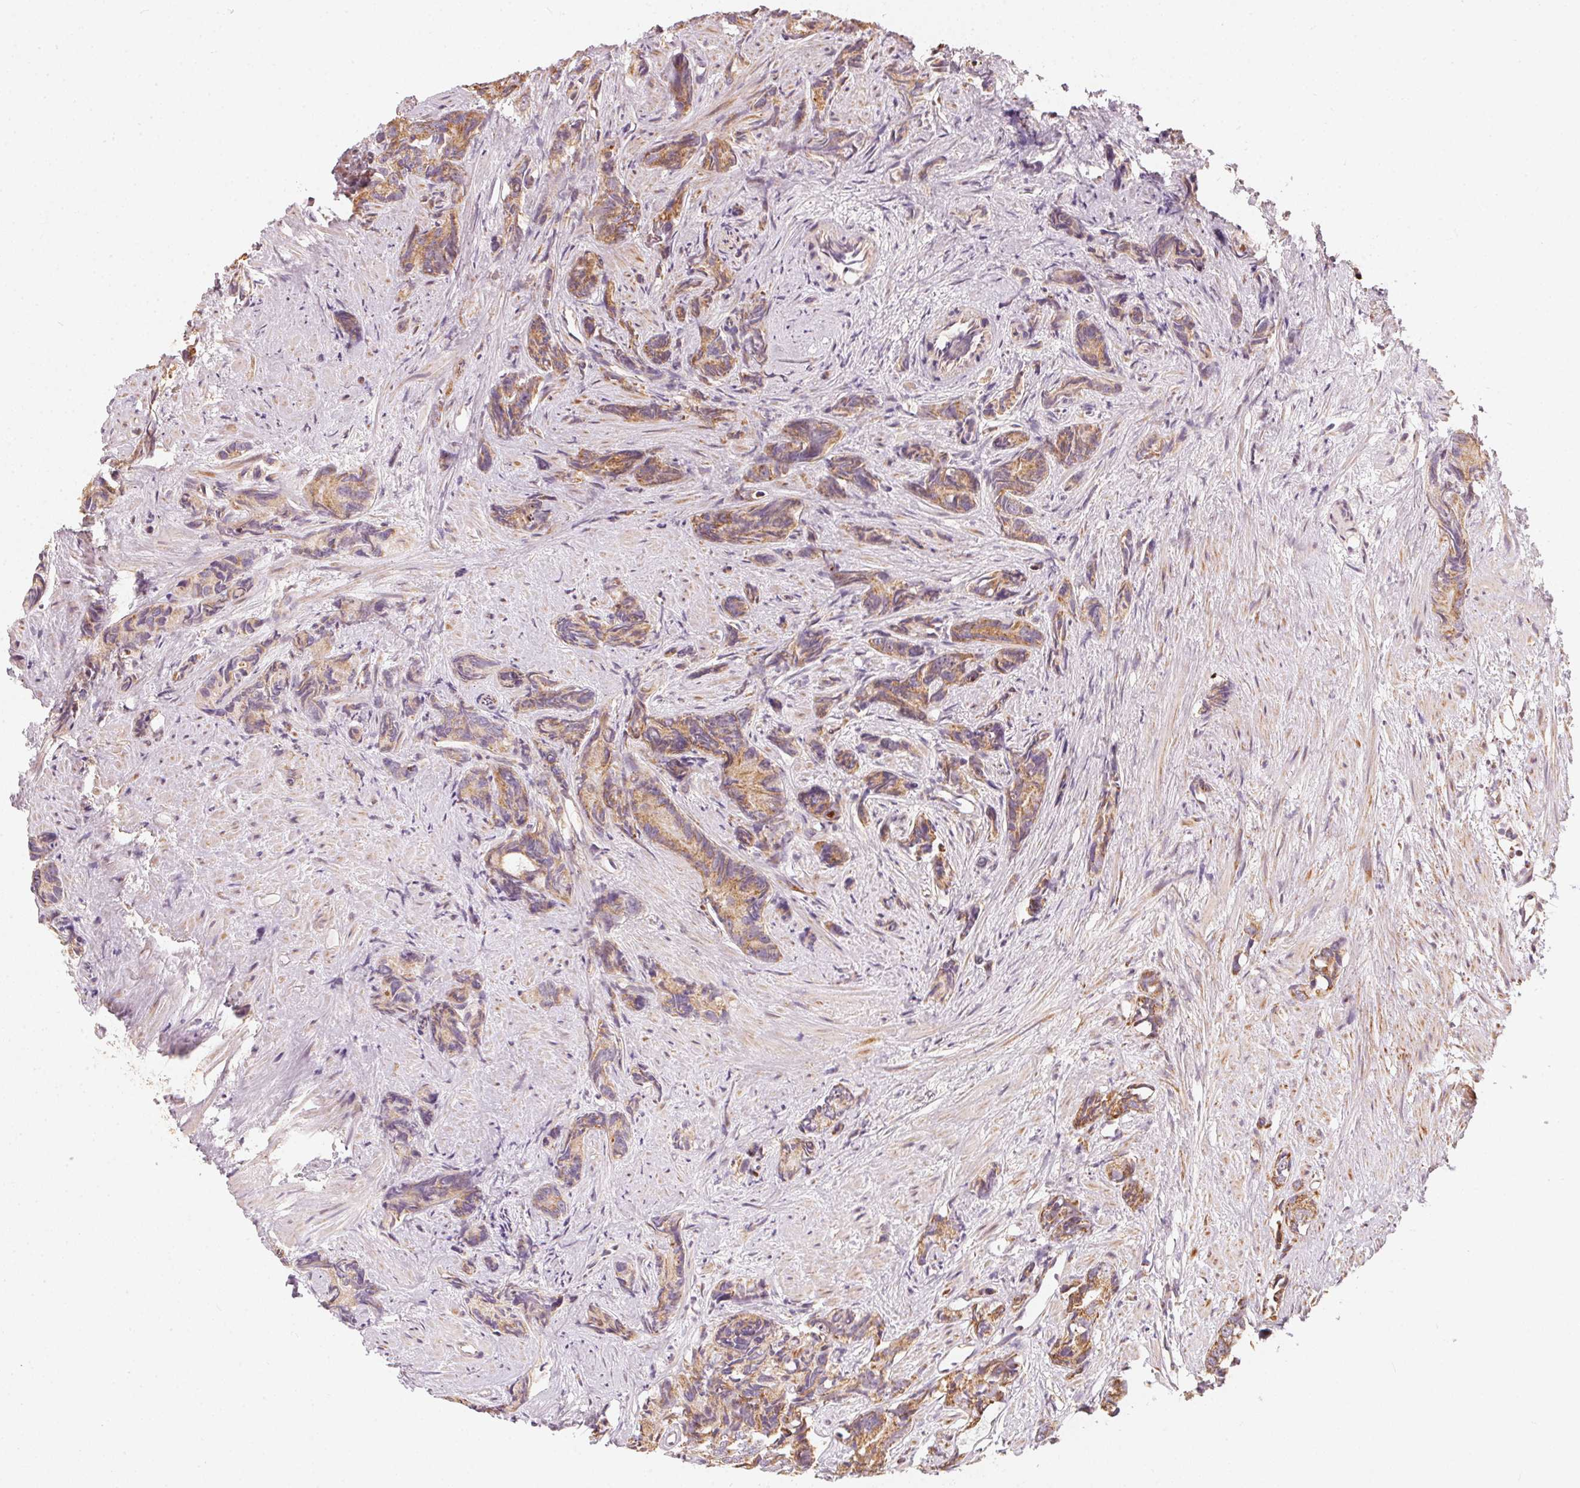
{"staining": {"intensity": "moderate", "quantity": ">75%", "location": "cytoplasmic/membranous"}, "tissue": "prostate cancer", "cell_type": "Tumor cells", "image_type": "cancer", "snomed": [{"axis": "morphology", "description": "Adenocarcinoma, High grade"}, {"axis": "topography", "description": "Prostate"}], "caption": "A brown stain labels moderate cytoplasmic/membranous staining of a protein in human prostate adenocarcinoma (high-grade) tumor cells.", "gene": "MATCAP1", "patient": {"sex": "male", "age": 90}}